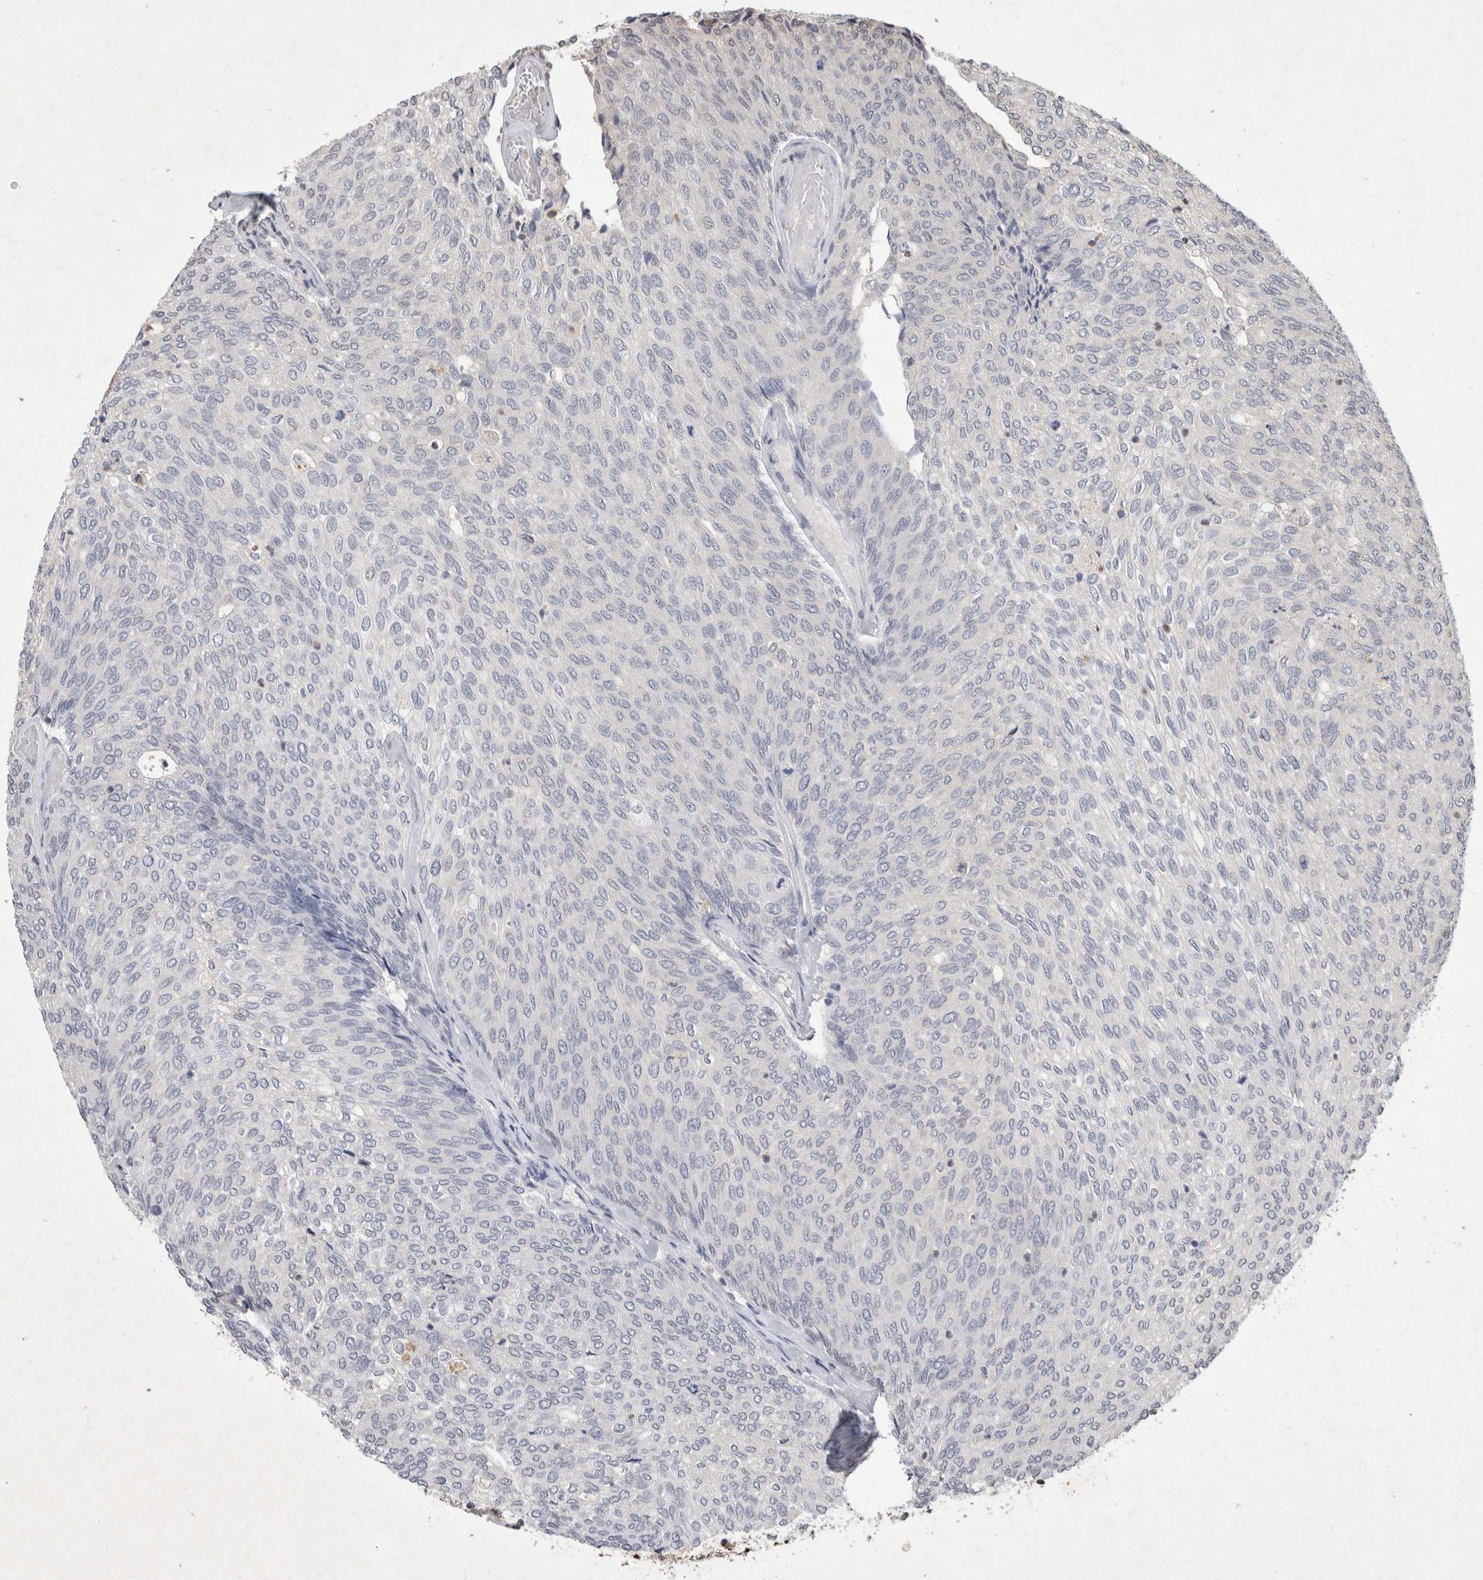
{"staining": {"intensity": "negative", "quantity": "none", "location": "none"}, "tissue": "urothelial cancer", "cell_type": "Tumor cells", "image_type": "cancer", "snomed": [{"axis": "morphology", "description": "Urothelial carcinoma, Low grade"}, {"axis": "topography", "description": "Urinary bladder"}], "caption": "Urothelial cancer was stained to show a protein in brown. There is no significant staining in tumor cells. The staining is performed using DAB brown chromogen with nuclei counter-stained in using hematoxylin.", "gene": "XRCC5", "patient": {"sex": "female", "age": 79}}